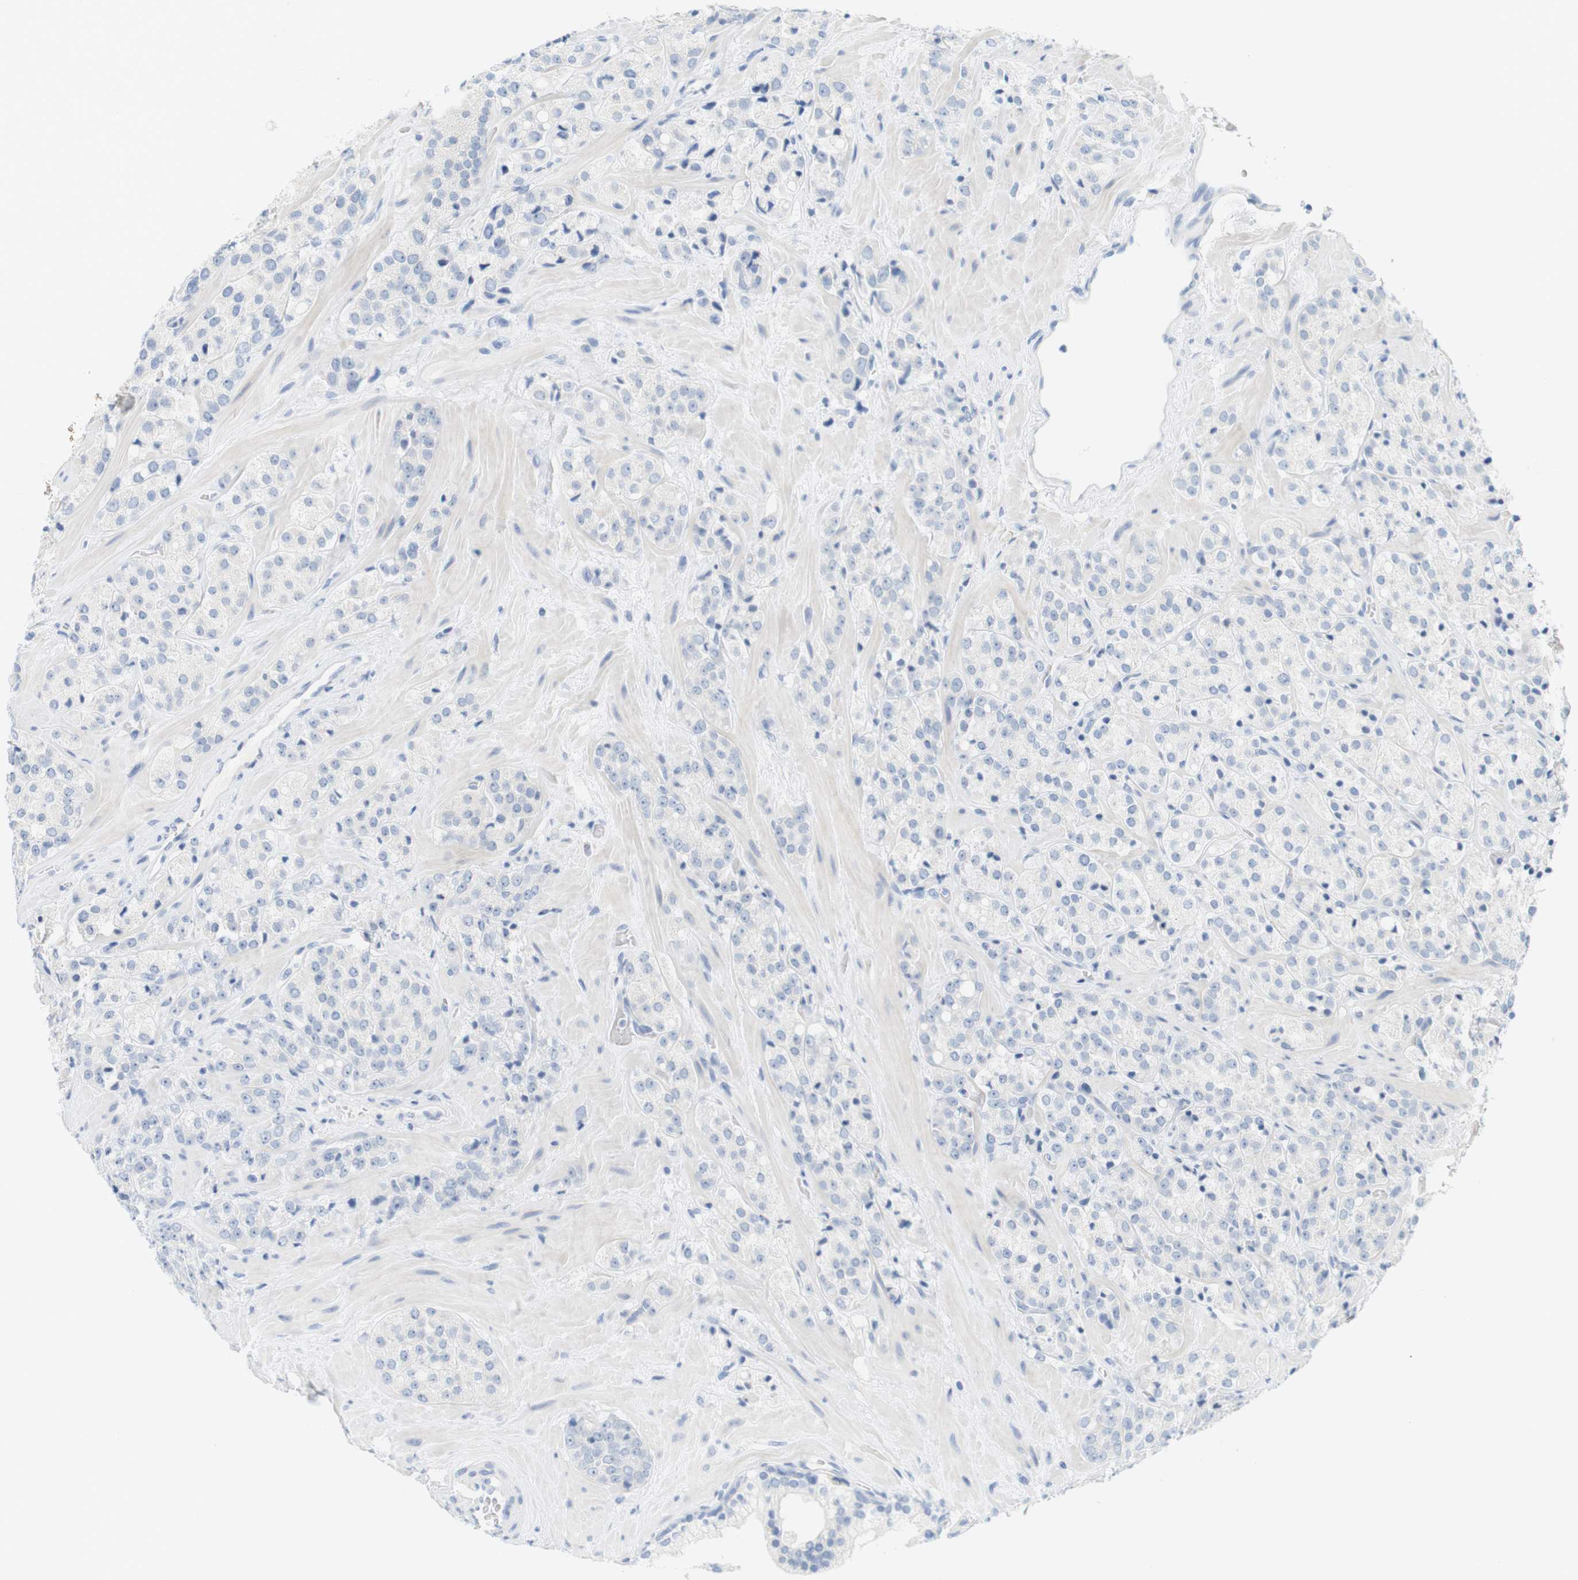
{"staining": {"intensity": "negative", "quantity": "none", "location": "none"}, "tissue": "prostate cancer", "cell_type": "Tumor cells", "image_type": "cancer", "snomed": [{"axis": "morphology", "description": "Adenocarcinoma, High grade"}, {"axis": "topography", "description": "Prostate"}], "caption": "DAB immunohistochemical staining of human prostate cancer (adenocarcinoma (high-grade)) shows no significant positivity in tumor cells.", "gene": "RGS9", "patient": {"sex": "male", "age": 64}}